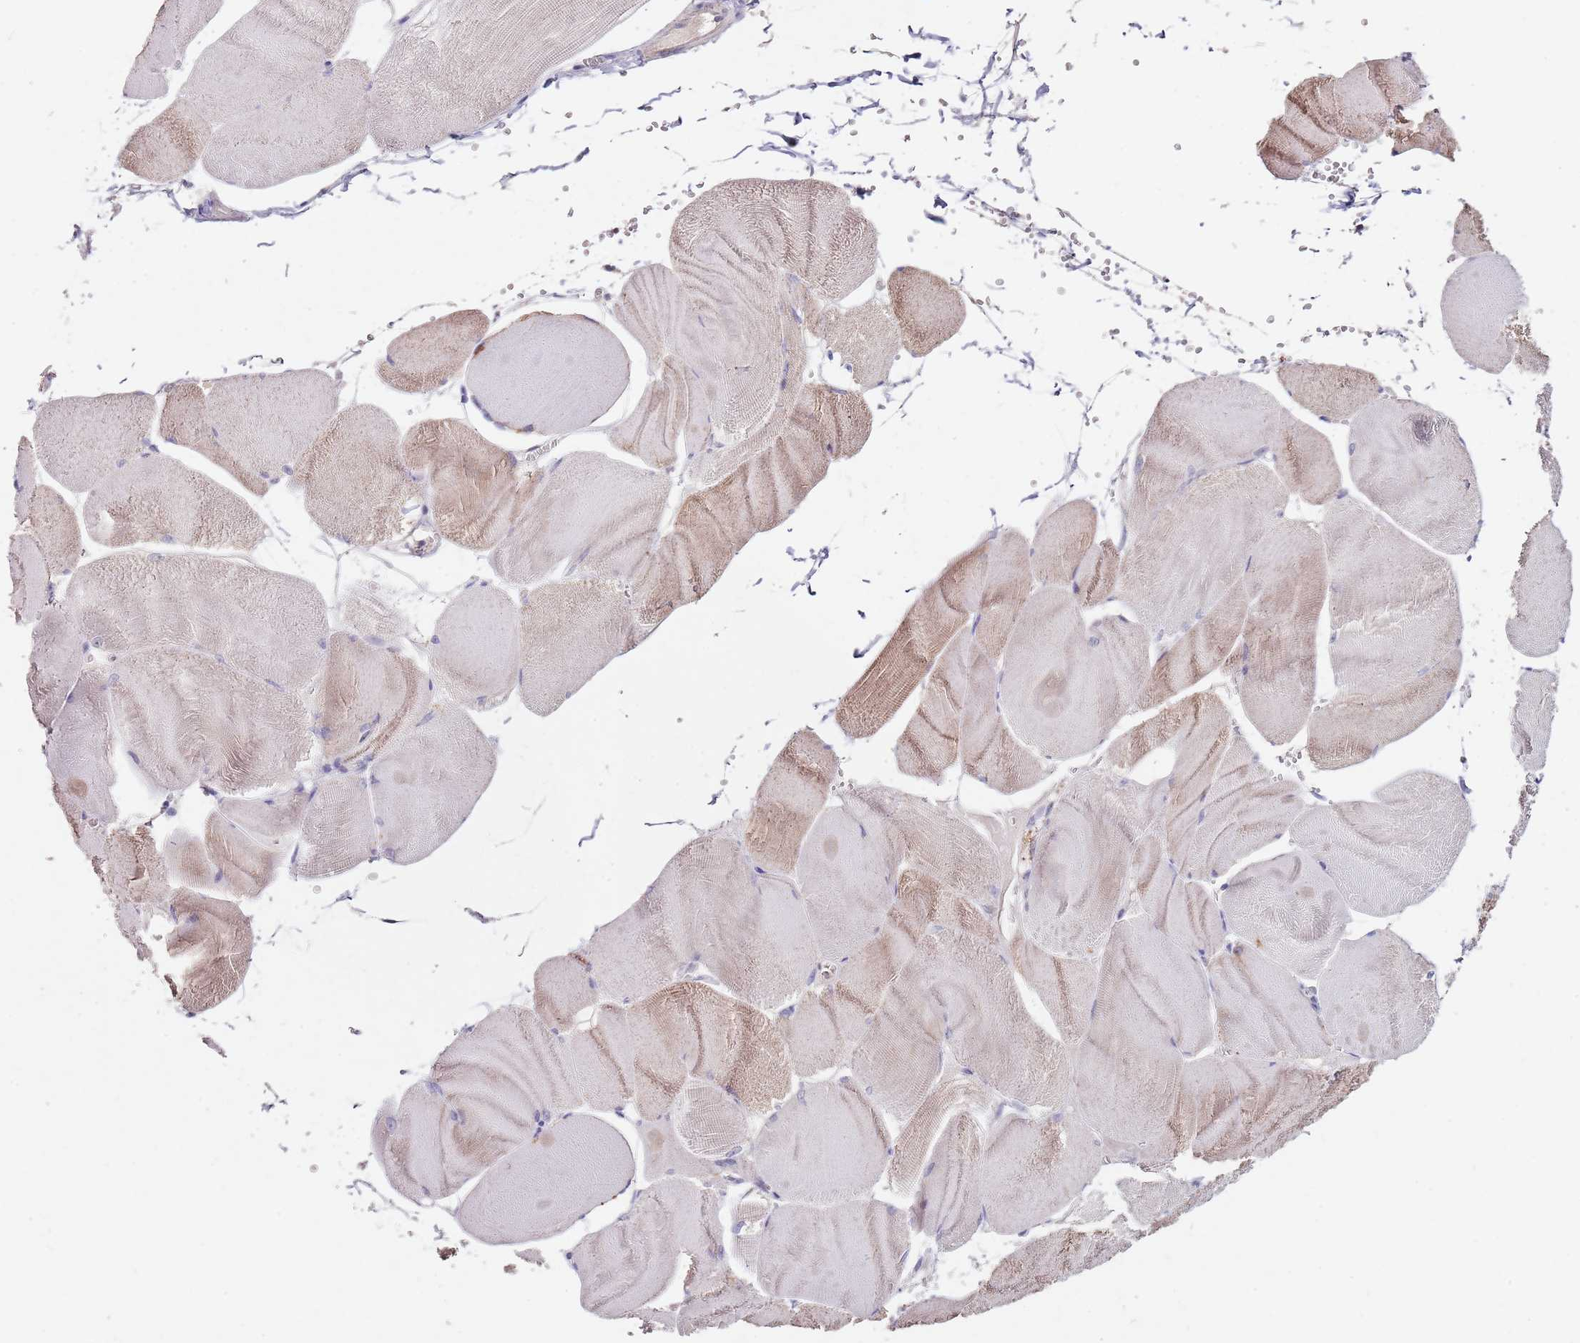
{"staining": {"intensity": "weak", "quantity": "25%-75%", "location": "cytoplasmic/membranous"}, "tissue": "skeletal muscle", "cell_type": "Myocytes", "image_type": "normal", "snomed": [{"axis": "morphology", "description": "Normal tissue, NOS"}, {"axis": "morphology", "description": "Basal cell carcinoma"}, {"axis": "topography", "description": "Skeletal muscle"}], "caption": "This is a micrograph of IHC staining of benign skeletal muscle, which shows weak expression in the cytoplasmic/membranous of myocytes.", "gene": "NRDE2", "patient": {"sex": "female", "age": 64}}